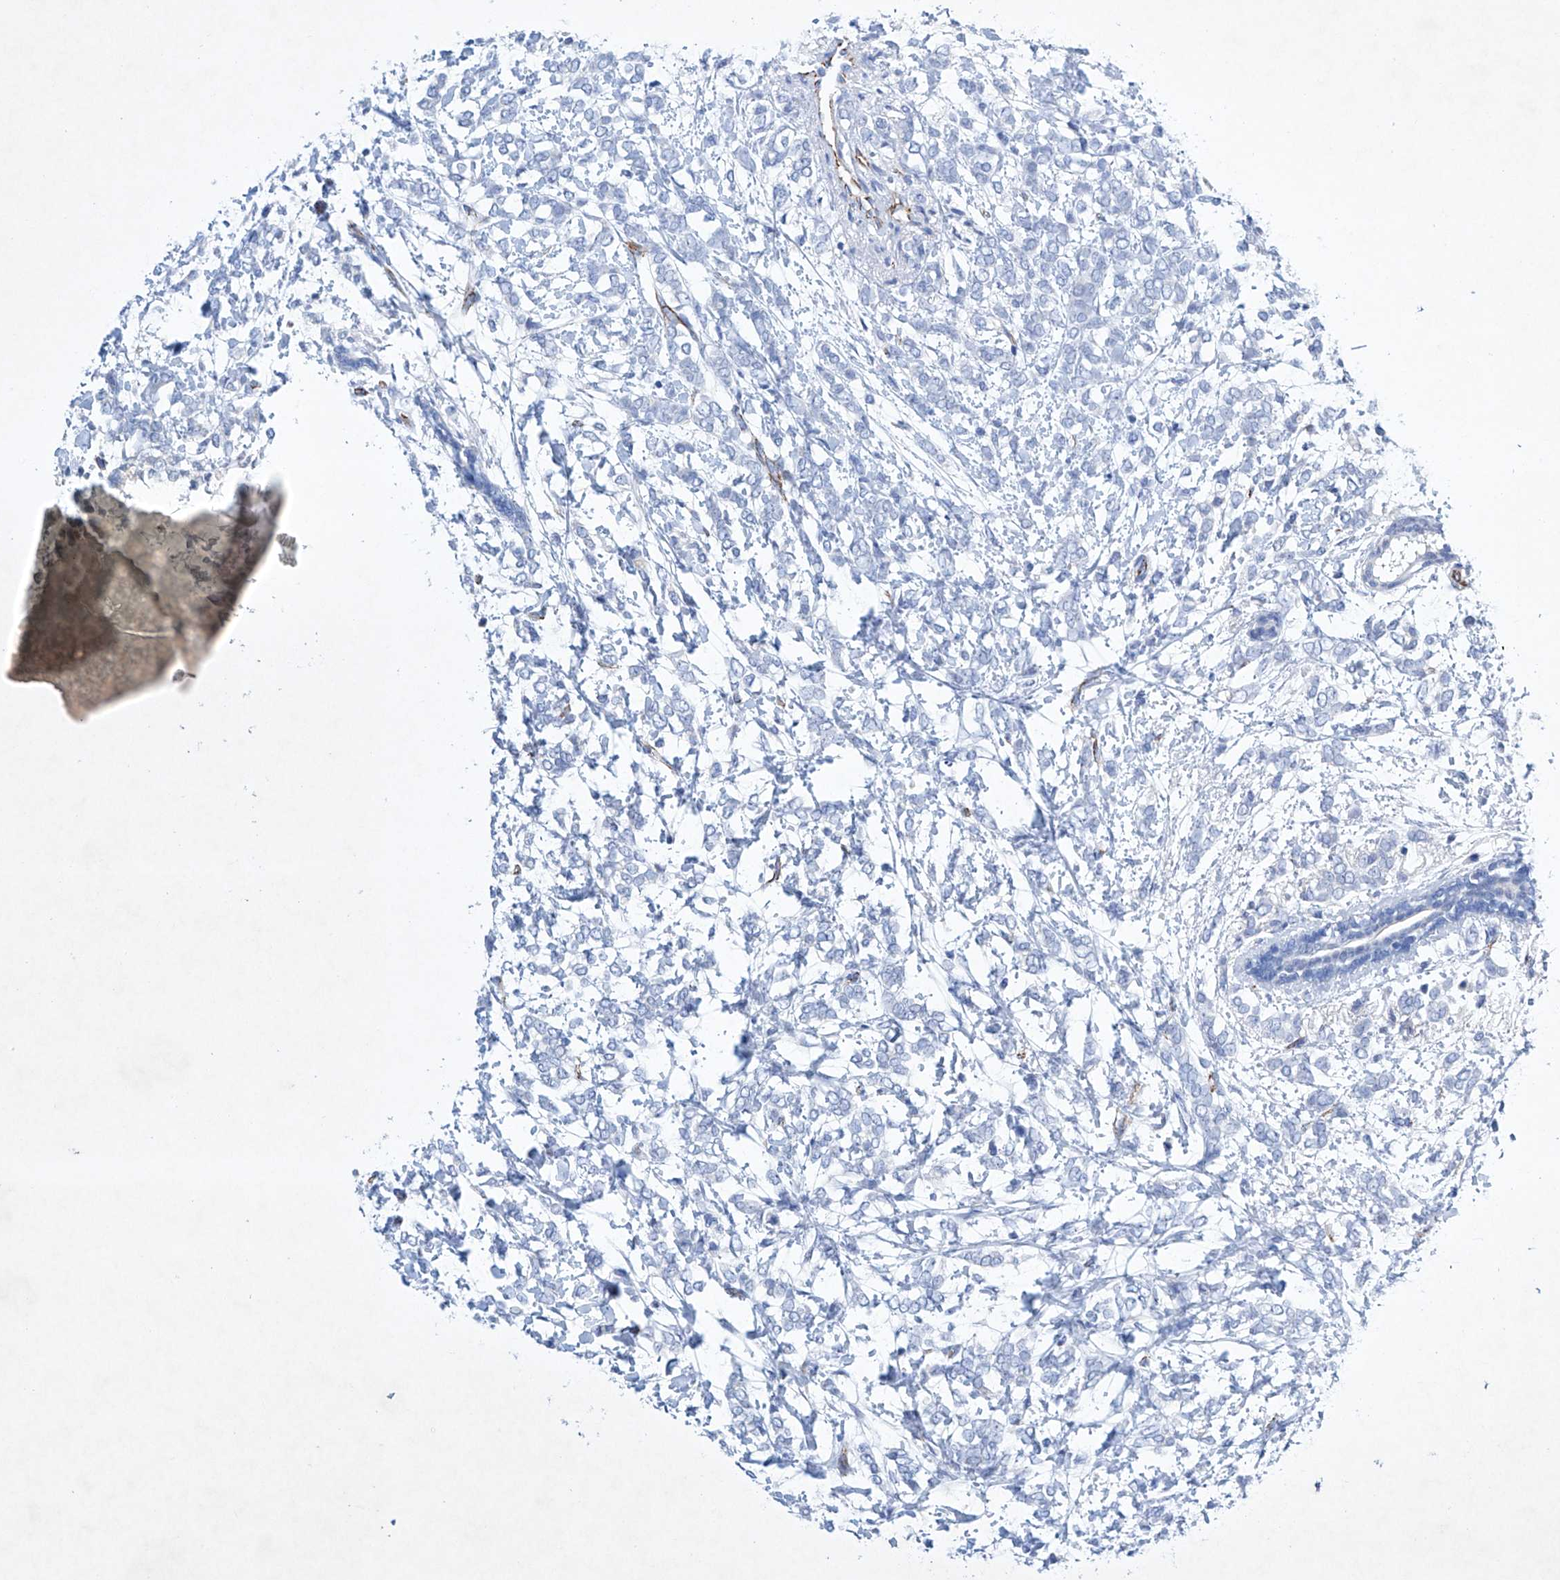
{"staining": {"intensity": "negative", "quantity": "none", "location": "none"}, "tissue": "breast cancer", "cell_type": "Tumor cells", "image_type": "cancer", "snomed": [{"axis": "morphology", "description": "Normal tissue, NOS"}, {"axis": "morphology", "description": "Lobular carcinoma"}, {"axis": "topography", "description": "Breast"}], "caption": "High power microscopy image of an immunohistochemistry histopathology image of breast cancer, revealing no significant staining in tumor cells.", "gene": "ETV7", "patient": {"sex": "female", "age": 47}}